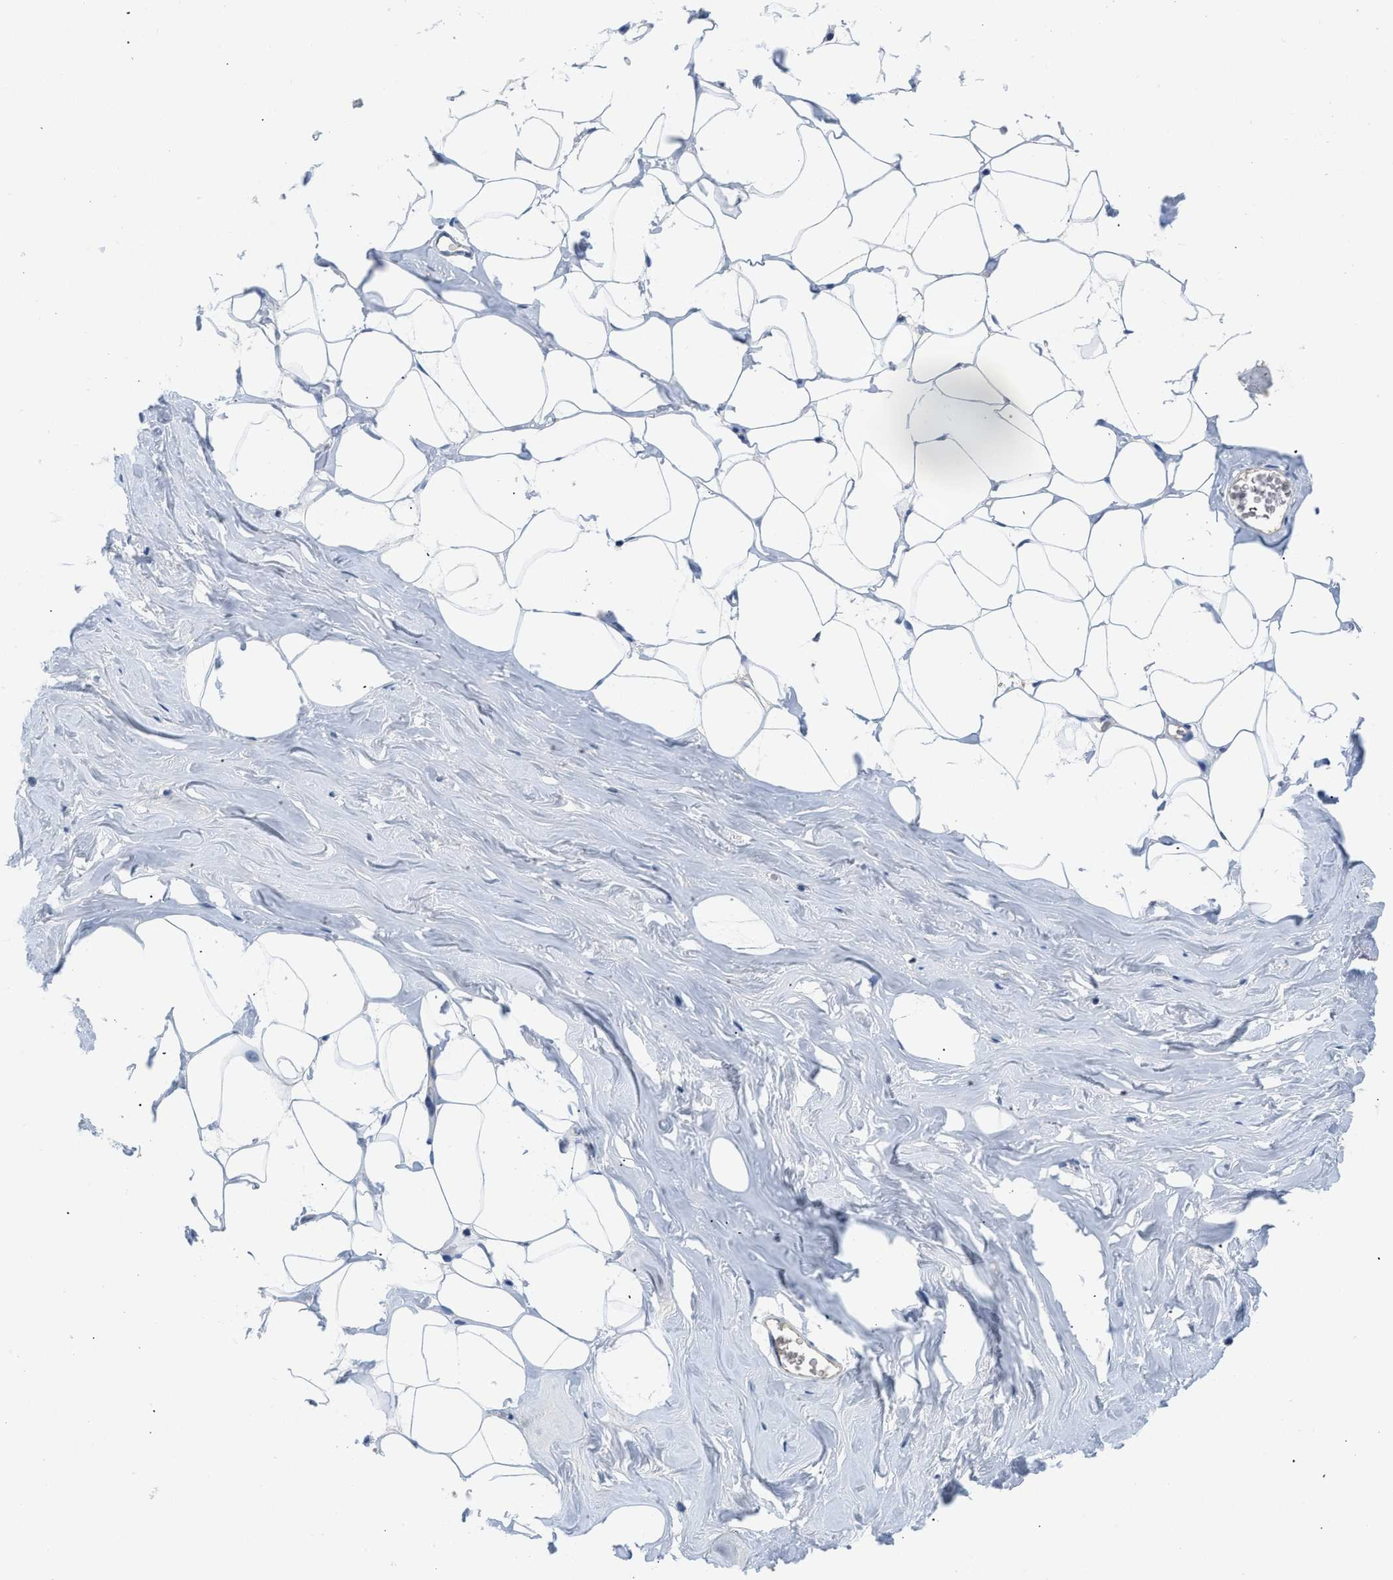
{"staining": {"intensity": "negative", "quantity": "none", "location": "none"}, "tissue": "adipose tissue", "cell_type": "Adipocytes", "image_type": "normal", "snomed": [{"axis": "morphology", "description": "Normal tissue, NOS"}, {"axis": "morphology", "description": "Fibrosis, NOS"}, {"axis": "topography", "description": "Breast"}, {"axis": "topography", "description": "Adipose tissue"}], "caption": "DAB (3,3'-diaminobenzidine) immunohistochemical staining of unremarkable adipose tissue demonstrates no significant positivity in adipocytes.", "gene": "BOLL", "patient": {"sex": "female", "age": 39}}